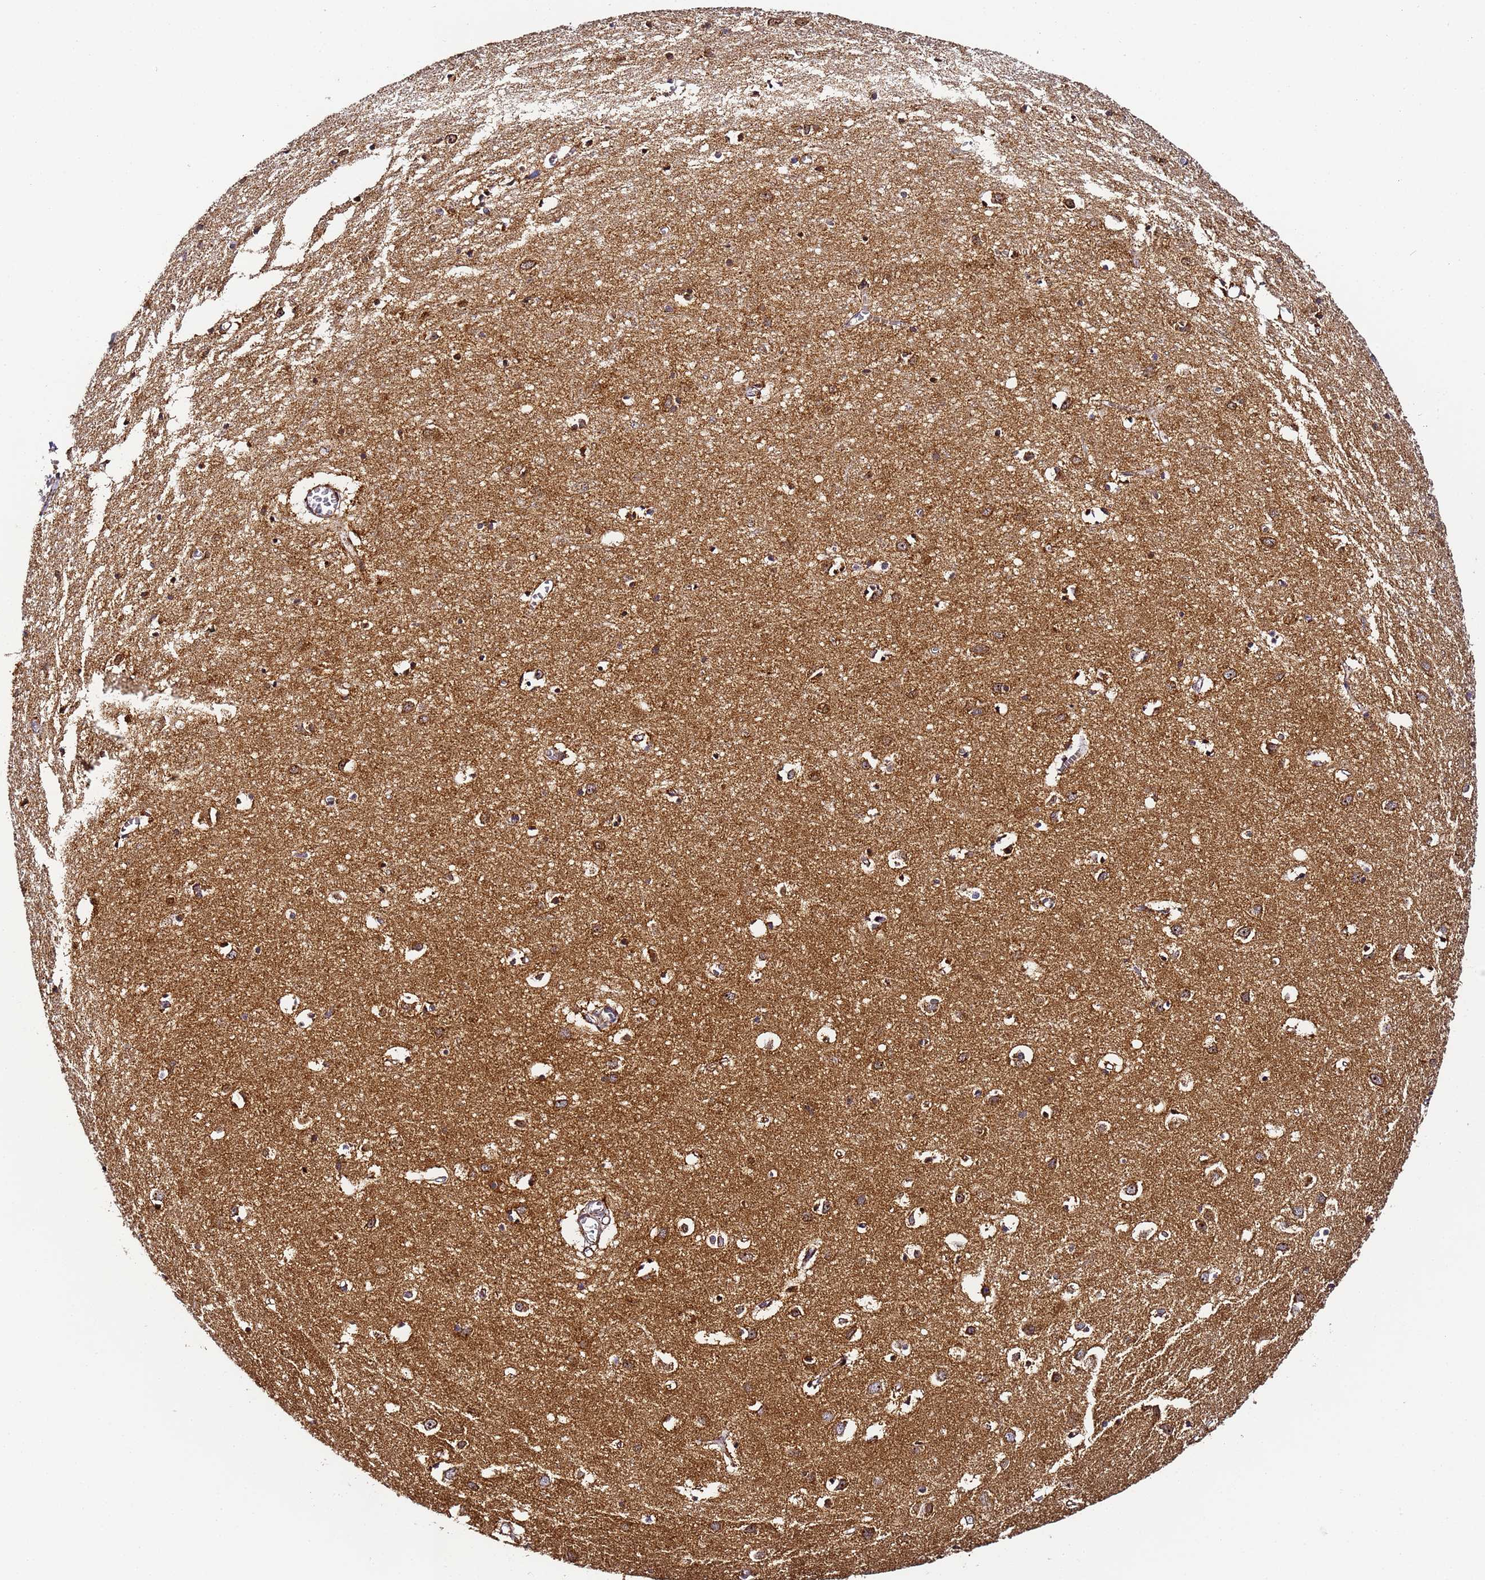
{"staining": {"intensity": "weak", "quantity": "25%-75%", "location": "cytoplasmic/membranous"}, "tissue": "cerebral cortex", "cell_type": "Endothelial cells", "image_type": "normal", "snomed": [{"axis": "morphology", "description": "Normal tissue, NOS"}, {"axis": "topography", "description": "Cerebral cortex"}], "caption": "Immunohistochemical staining of benign human cerebral cortex reveals 25%-75% levels of weak cytoplasmic/membranous protein positivity in approximately 25%-75% of endothelial cells. The staining was performed using DAB (3,3'-diaminobenzidine) to visualize the protein expression in brown, while the nuclei were stained in blue with hematoxylin (Magnification: 20x).", "gene": "FRG2B", "patient": {"sex": "female", "age": 64}}